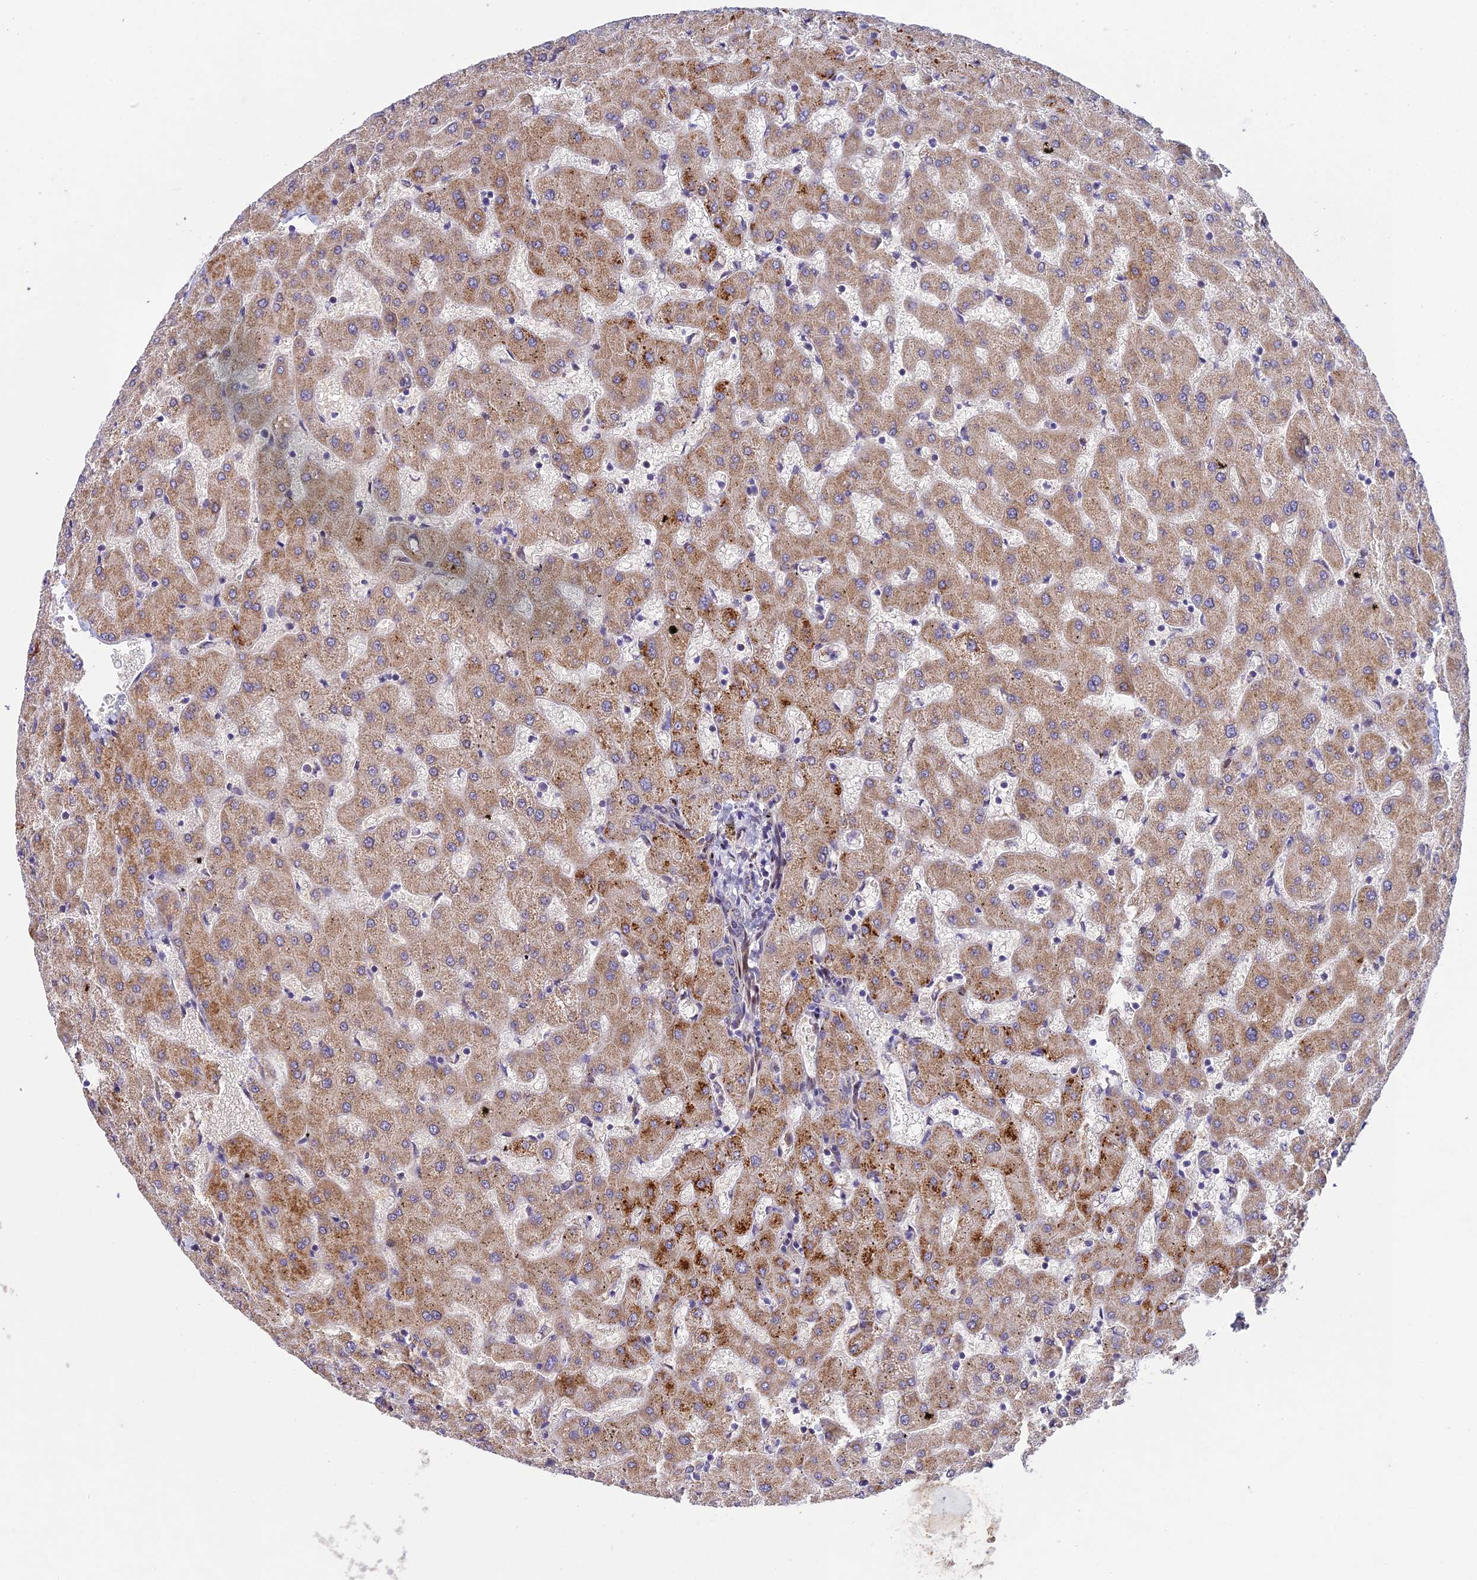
{"staining": {"intensity": "negative", "quantity": "none", "location": "none"}, "tissue": "liver", "cell_type": "Cholangiocytes", "image_type": "normal", "snomed": [{"axis": "morphology", "description": "Normal tissue, NOS"}, {"axis": "topography", "description": "Liver"}], "caption": "There is no significant staining in cholangiocytes of liver.", "gene": "MGAT2", "patient": {"sex": "female", "age": 63}}